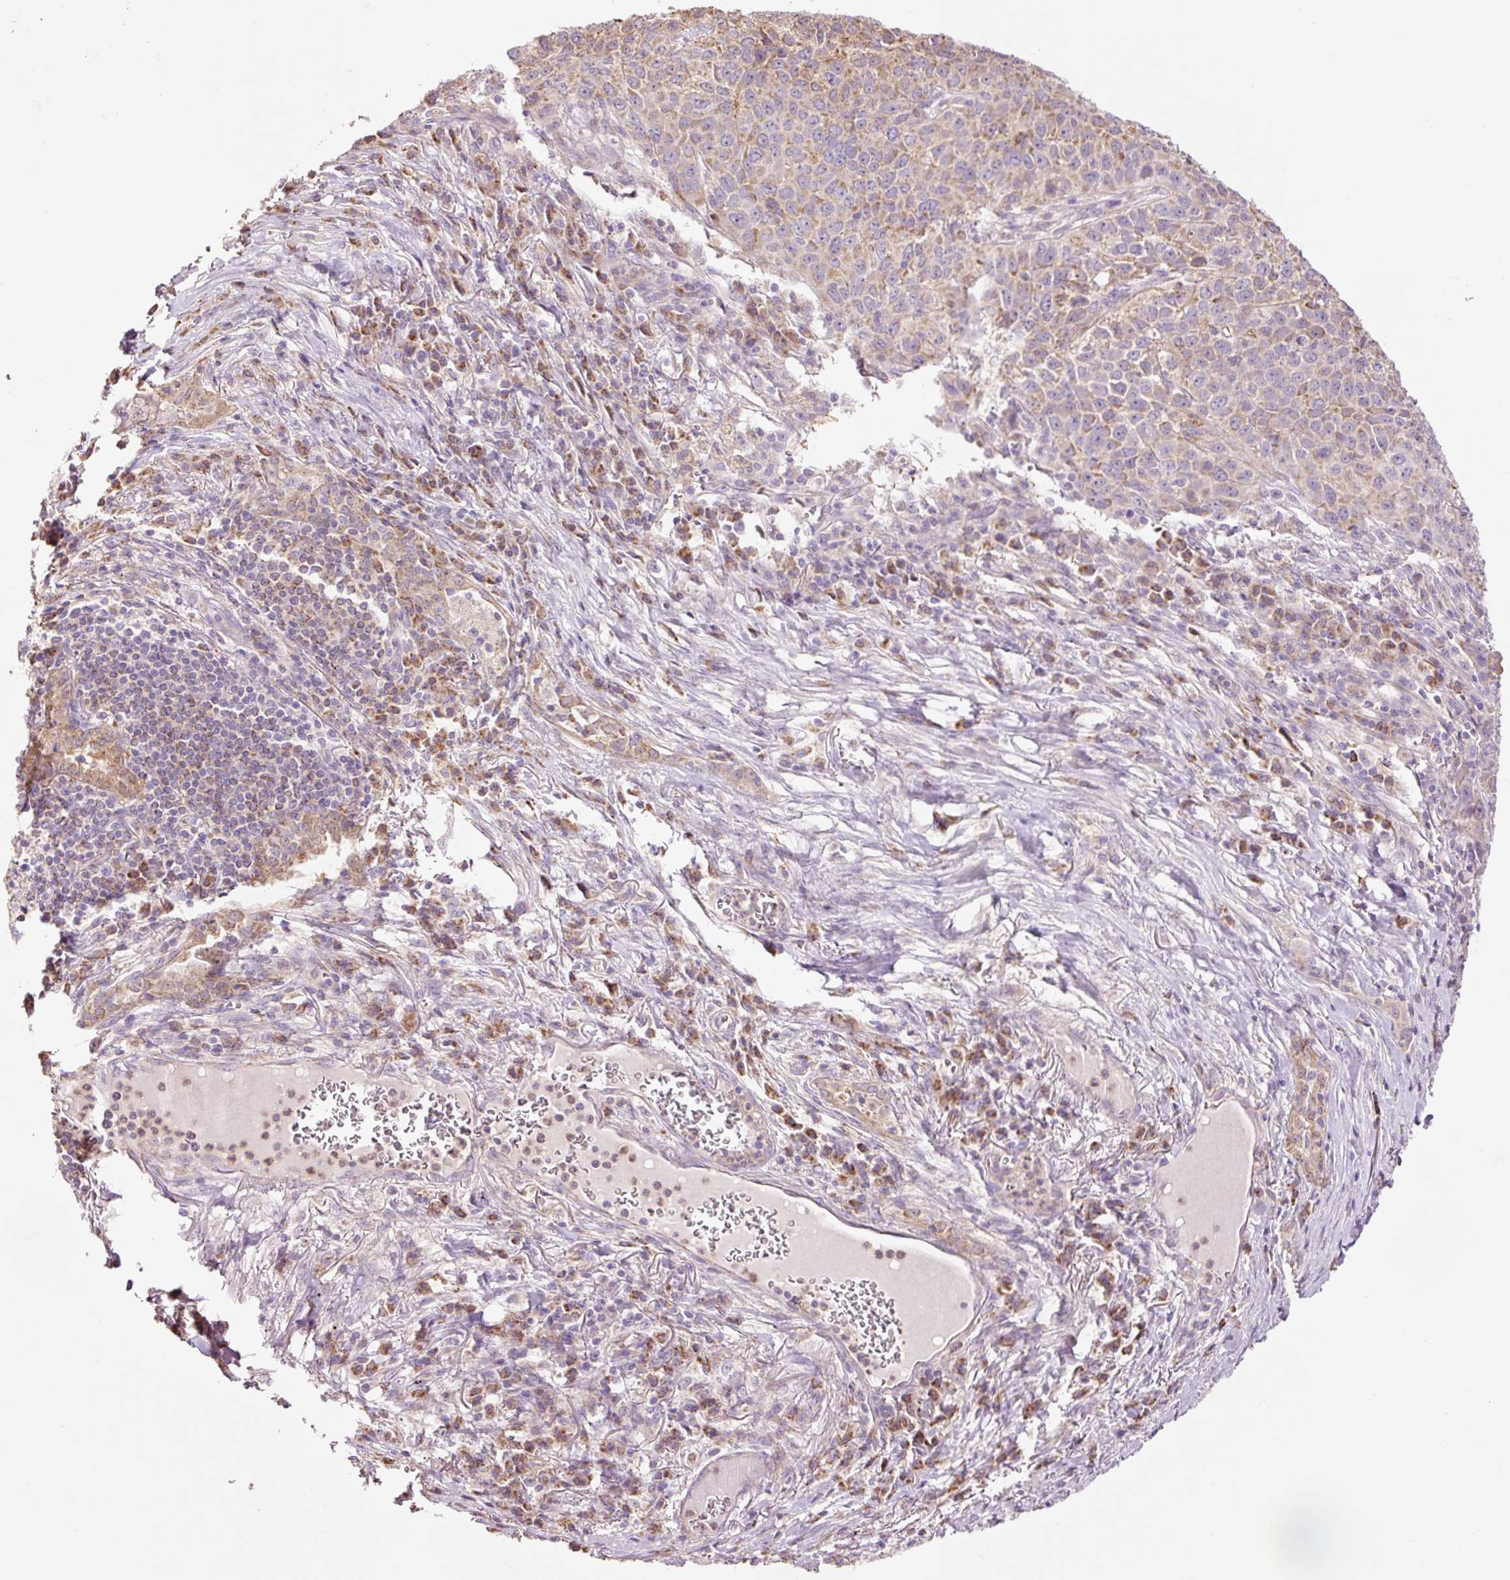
{"staining": {"intensity": "moderate", "quantity": "25%-75%", "location": "cytoplasmic/membranous"}, "tissue": "lung cancer", "cell_type": "Tumor cells", "image_type": "cancer", "snomed": [{"axis": "morphology", "description": "Squamous cell carcinoma, NOS"}, {"axis": "topography", "description": "Lung"}], "caption": "Immunohistochemical staining of human lung cancer (squamous cell carcinoma) shows medium levels of moderate cytoplasmic/membranous protein positivity in approximately 25%-75% of tumor cells.", "gene": "PRDX5", "patient": {"sex": "male", "age": 76}}